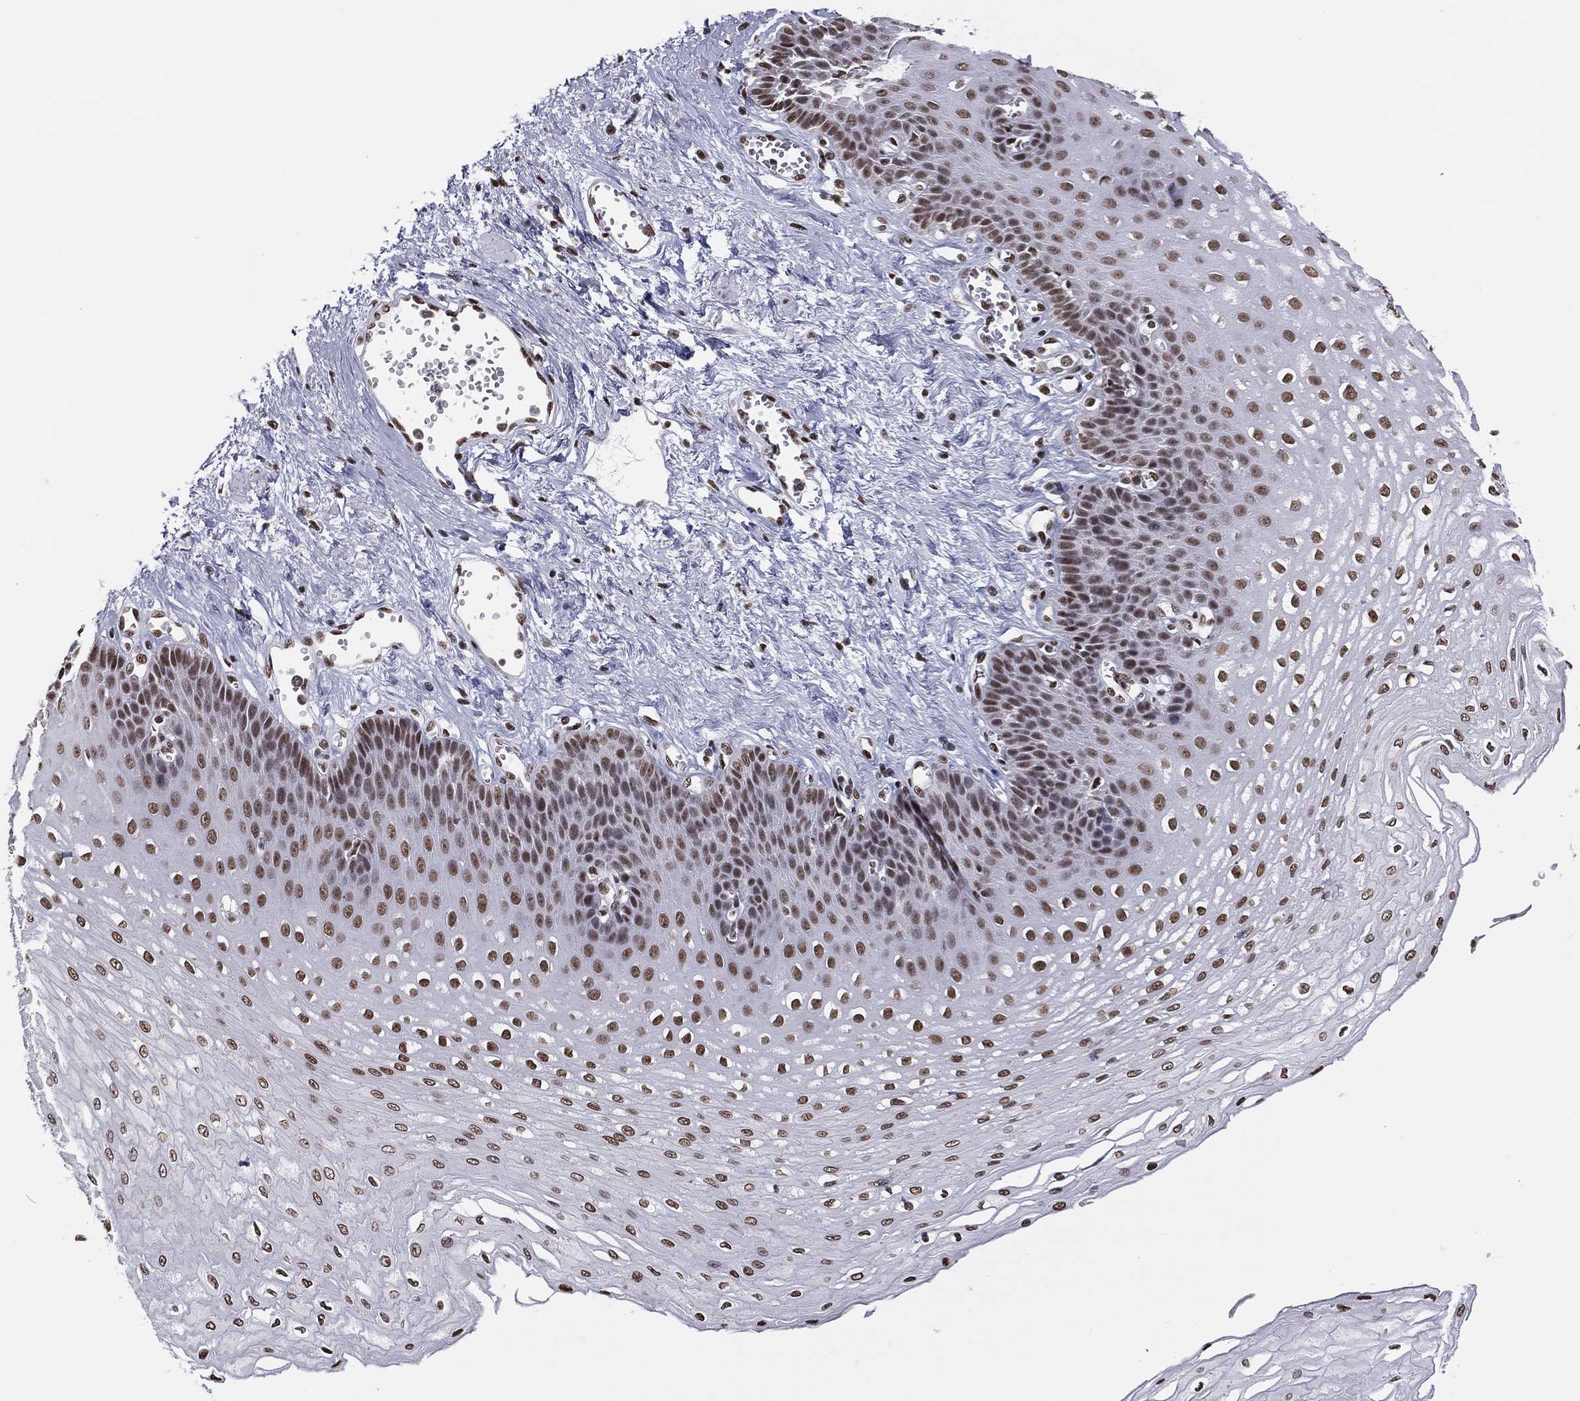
{"staining": {"intensity": "strong", "quantity": ">75%", "location": "nuclear"}, "tissue": "esophagus", "cell_type": "Squamous epithelial cells", "image_type": "normal", "snomed": [{"axis": "morphology", "description": "Normal tissue, NOS"}, {"axis": "topography", "description": "Esophagus"}], "caption": "Brown immunohistochemical staining in unremarkable human esophagus demonstrates strong nuclear expression in about >75% of squamous epithelial cells. The staining was performed using DAB (3,3'-diaminobenzidine), with brown indicating positive protein expression. Nuclei are stained blue with hematoxylin.", "gene": "ZNF7", "patient": {"sex": "female", "age": 62}}